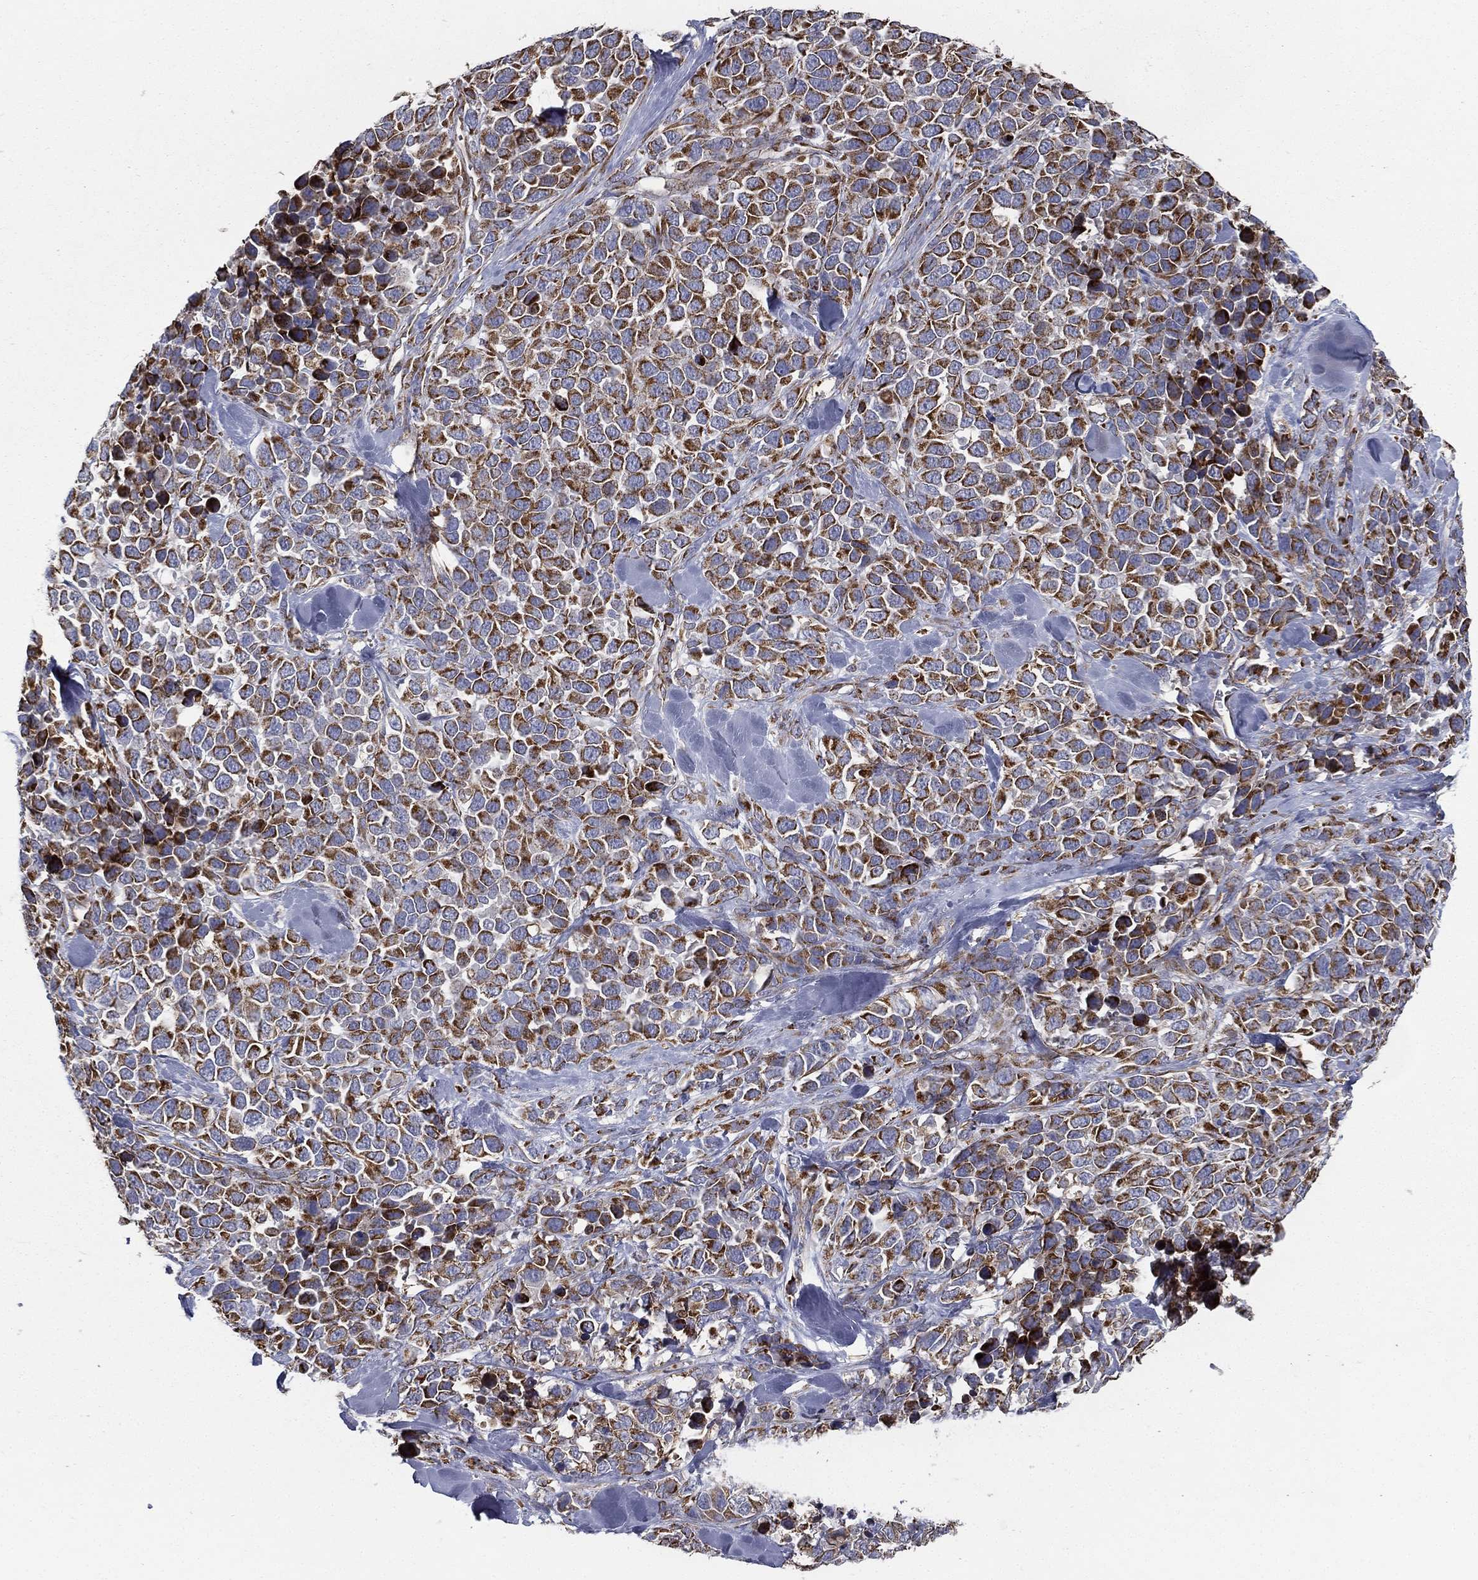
{"staining": {"intensity": "strong", "quantity": "25%-75%", "location": "cytoplasmic/membranous"}, "tissue": "melanoma", "cell_type": "Tumor cells", "image_type": "cancer", "snomed": [{"axis": "morphology", "description": "Malignant melanoma, Metastatic site"}, {"axis": "topography", "description": "Skin"}], "caption": "A high-resolution image shows immunohistochemistry staining of malignant melanoma (metastatic site), which demonstrates strong cytoplasmic/membranous expression in approximately 25%-75% of tumor cells.", "gene": "MT-CYB", "patient": {"sex": "male", "age": 84}}